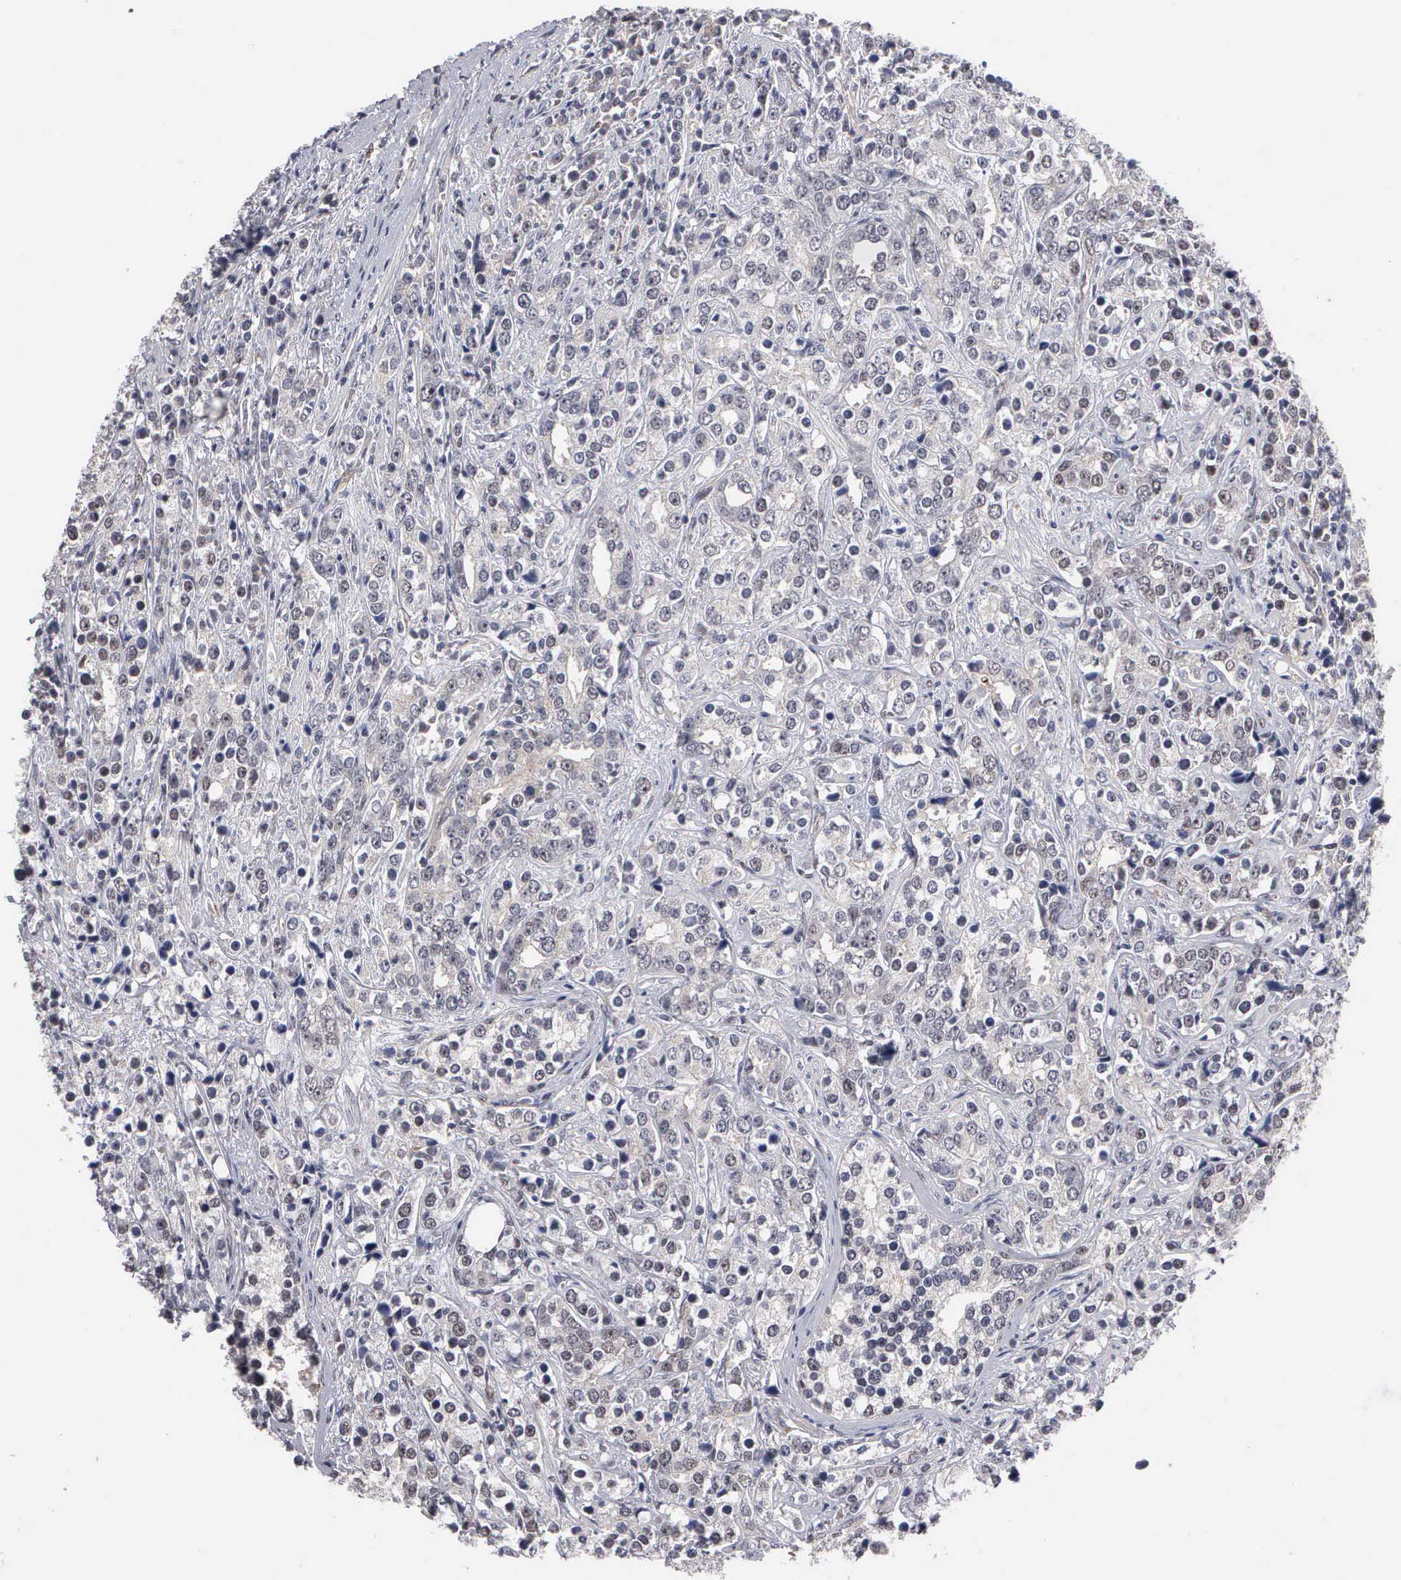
{"staining": {"intensity": "weak", "quantity": "25%-75%", "location": "nuclear"}, "tissue": "prostate cancer", "cell_type": "Tumor cells", "image_type": "cancer", "snomed": [{"axis": "morphology", "description": "Adenocarcinoma, High grade"}, {"axis": "topography", "description": "Prostate"}], "caption": "This image shows immunohistochemistry staining of human prostate cancer (high-grade adenocarcinoma), with low weak nuclear positivity in approximately 25%-75% of tumor cells.", "gene": "ZBTB33", "patient": {"sex": "male", "age": 71}}